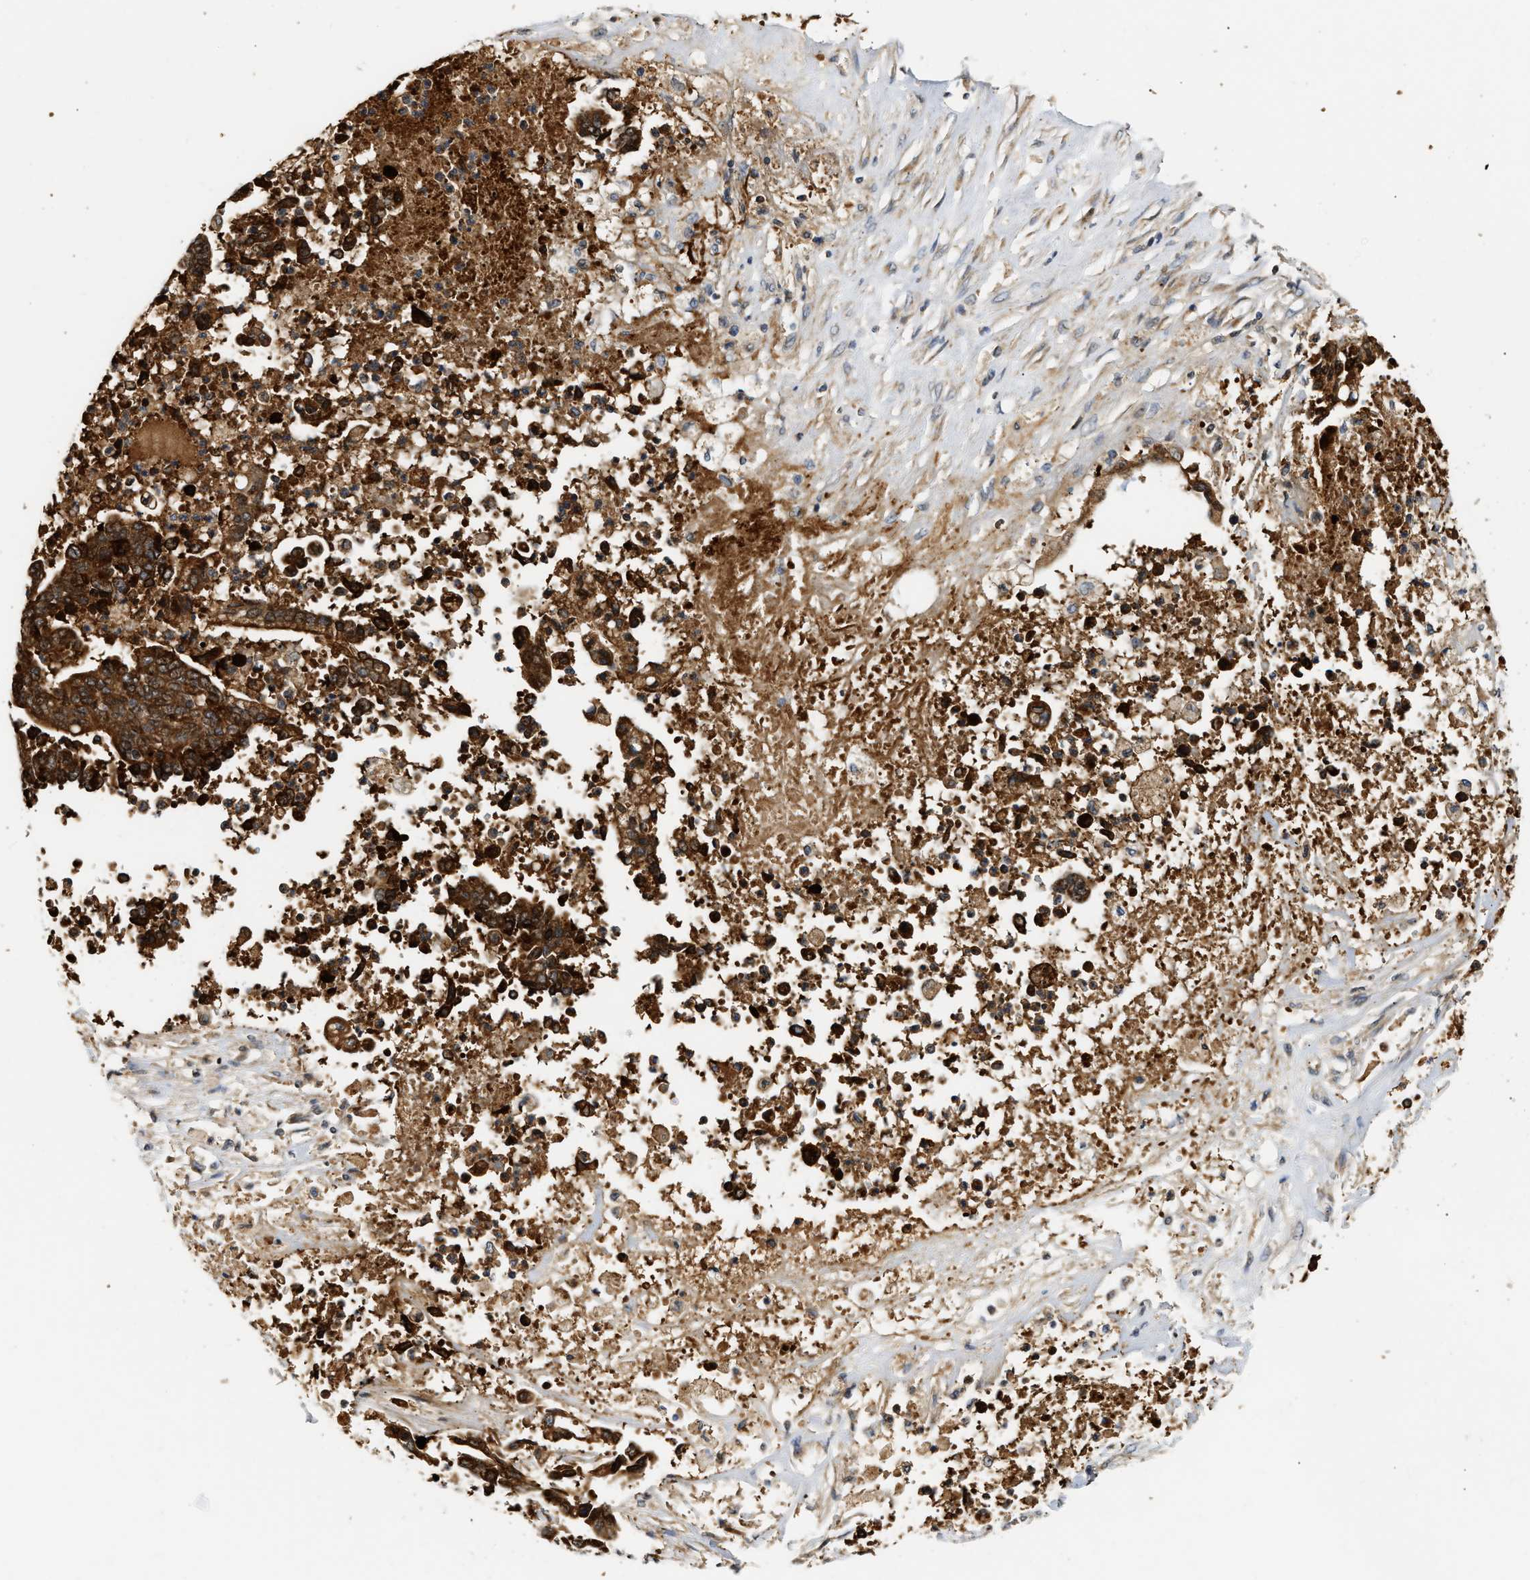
{"staining": {"intensity": "strong", "quantity": ">75%", "location": "cytoplasmic/membranous"}, "tissue": "liver cancer", "cell_type": "Tumor cells", "image_type": "cancer", "snomed": [{"axis": "morphology", "description": "Cholangiocarcinoma"}, {"axis": "topography", "description": "Liver"}], "caption": "Cholangiocarcinoma (liver) stained with immunohistochemistry (IHC) reveals strong cytoplasmic/membranous staining in approximately >75% of tumor cells.", "gene": "EXTL2", "patient": {"sex": "male", "age": 57}}